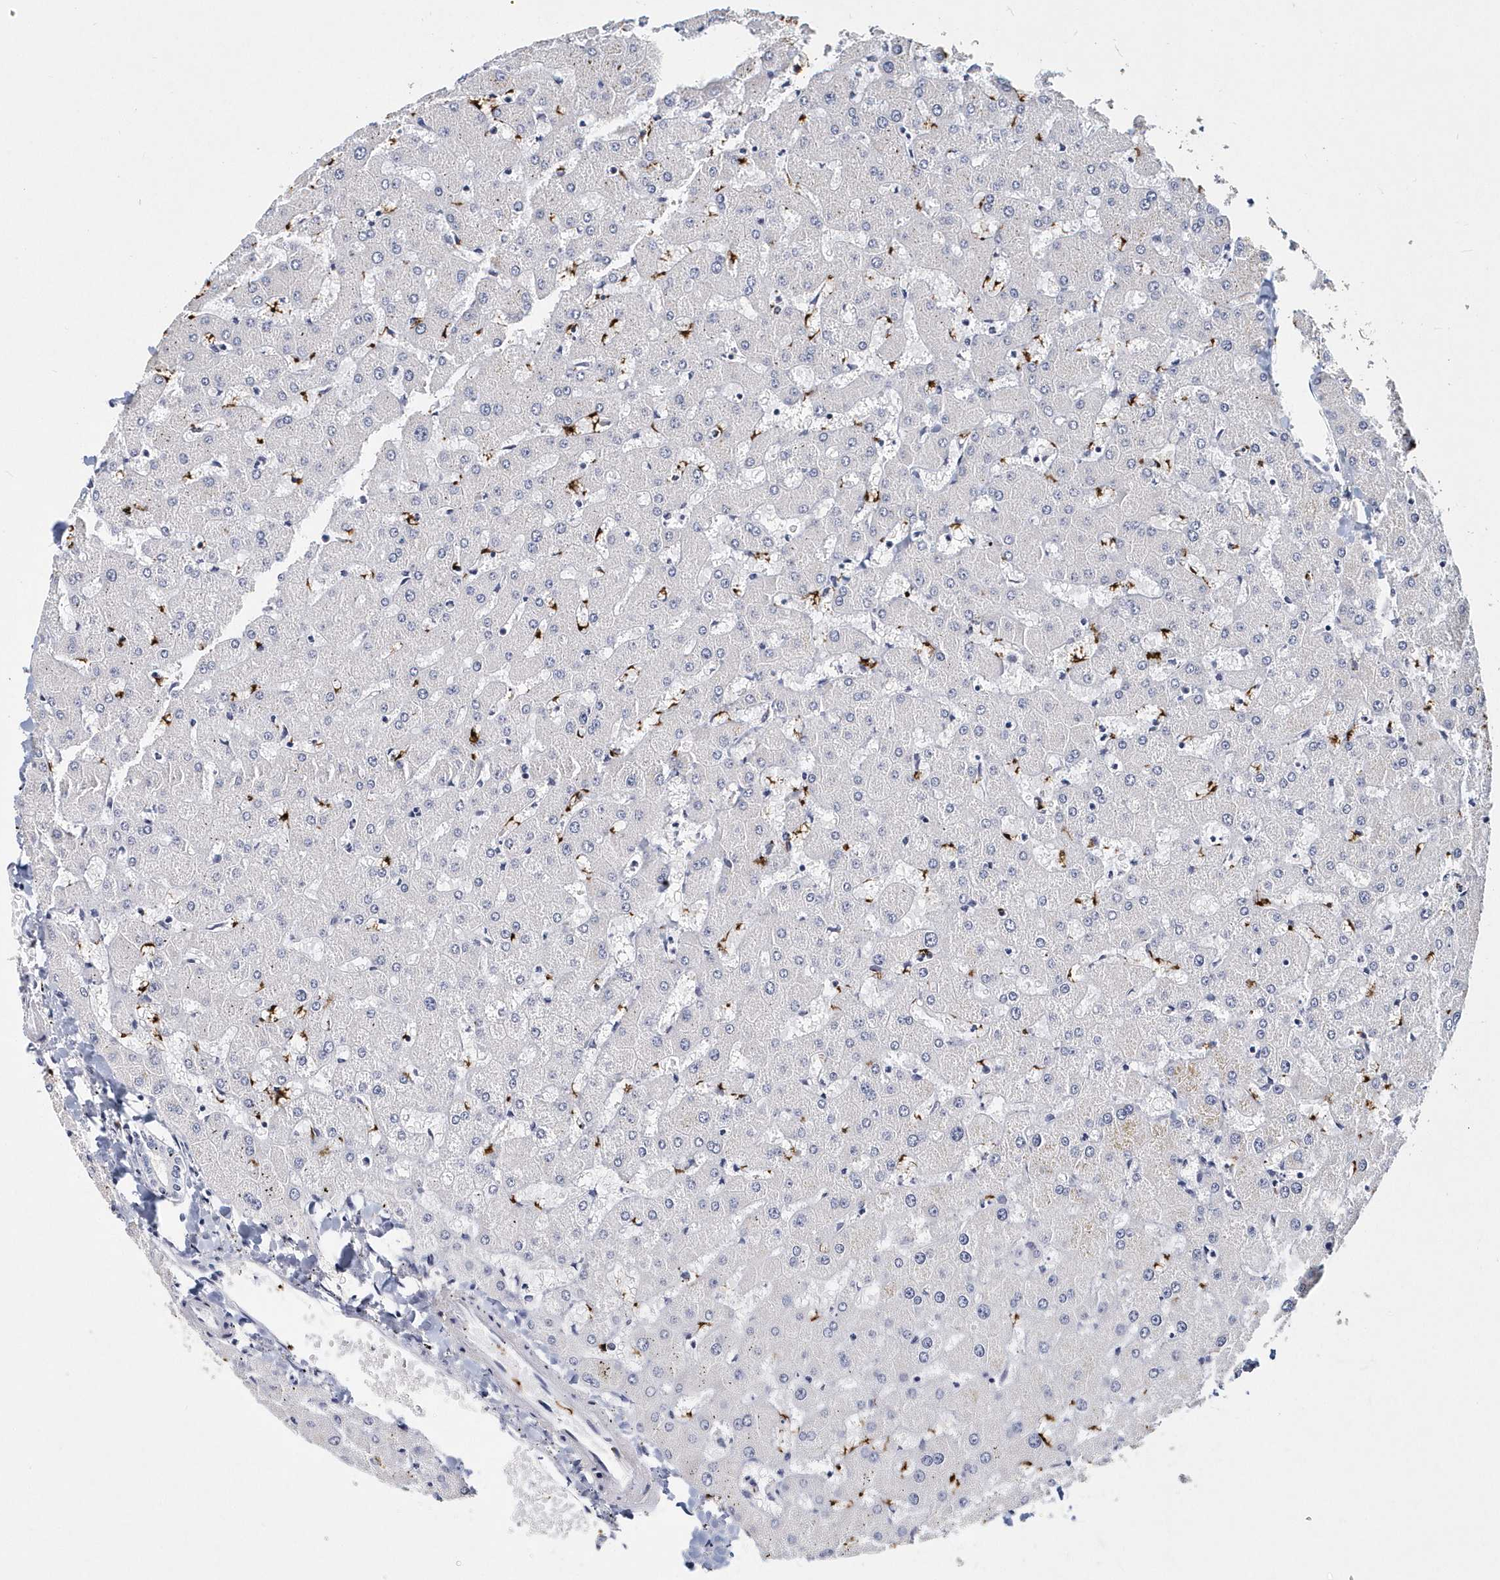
{"staining": {"intensity": "negative", "quantity": "none", "location": "none"}, "tissue": "liver", "cell_type": "Cholangiocytes", "image_type": "normal", "snomed": [{"axis": "morphology", "description": "Normal tissue, NOS"}, {"axis": "topography", "description": "Liver"}], "caption": "A histopathology image of human liver is negative for staining in cholangiocytes. (DAB (3,3'-diaminobenzidine) IHC with hematoxylin counter stain).", "gene": "ITGA2B", "patient": {"sex": "female", "age": 63}}